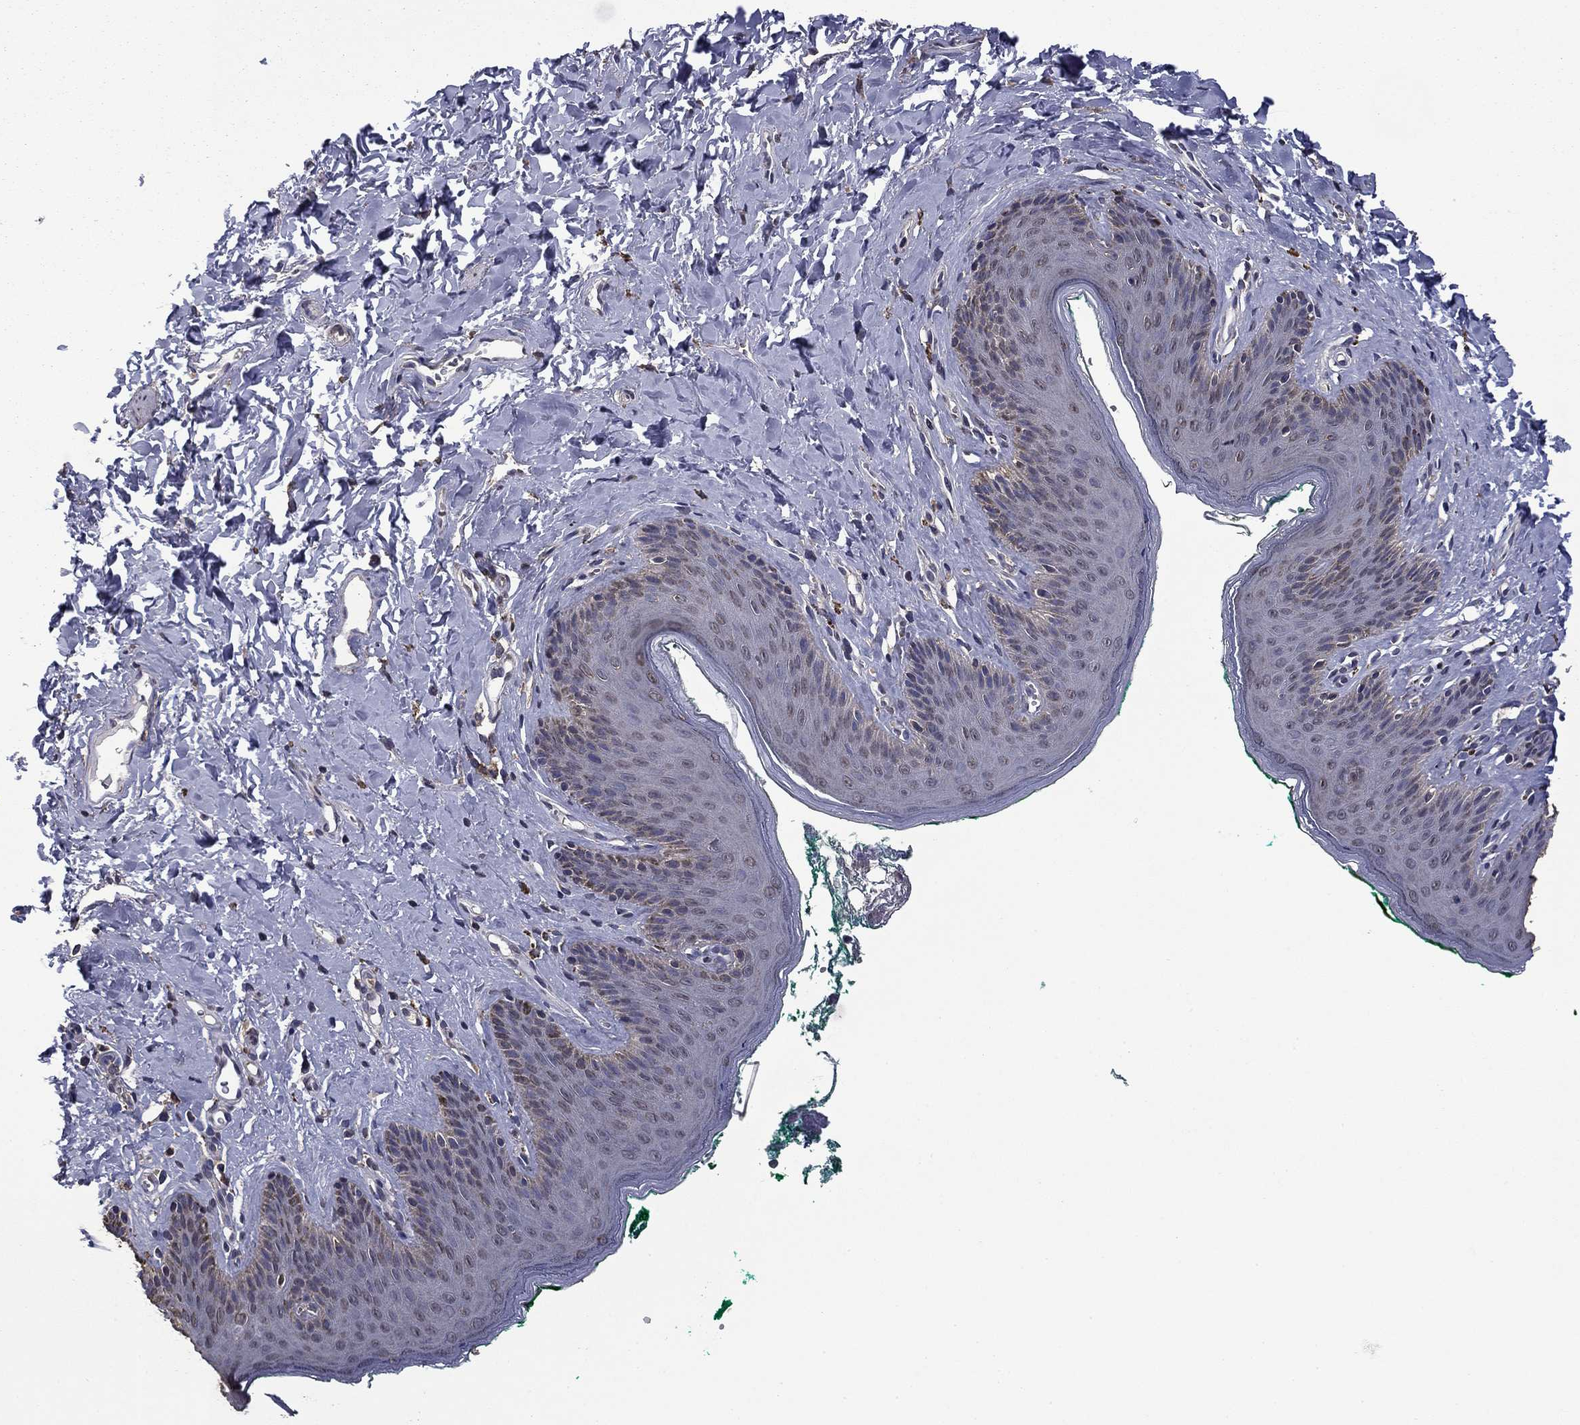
{"staining": {"intensity": "negative", "quantity": "none", "location": "none"}, "tissue": "skin", "cell_type": "Epidermal cells", "image_type": "normal", "snomed": [{"axis": "morphology", "description": "Normal tissue, NOS"}, {"axis": "topography", "description": "Vulva"}], "caption": "Histopathology image shows no protein staining in epidermal cells of unremarkable skin.", "gene": "MFAP3L", "patient": {"sex": "female", "age": 66}}